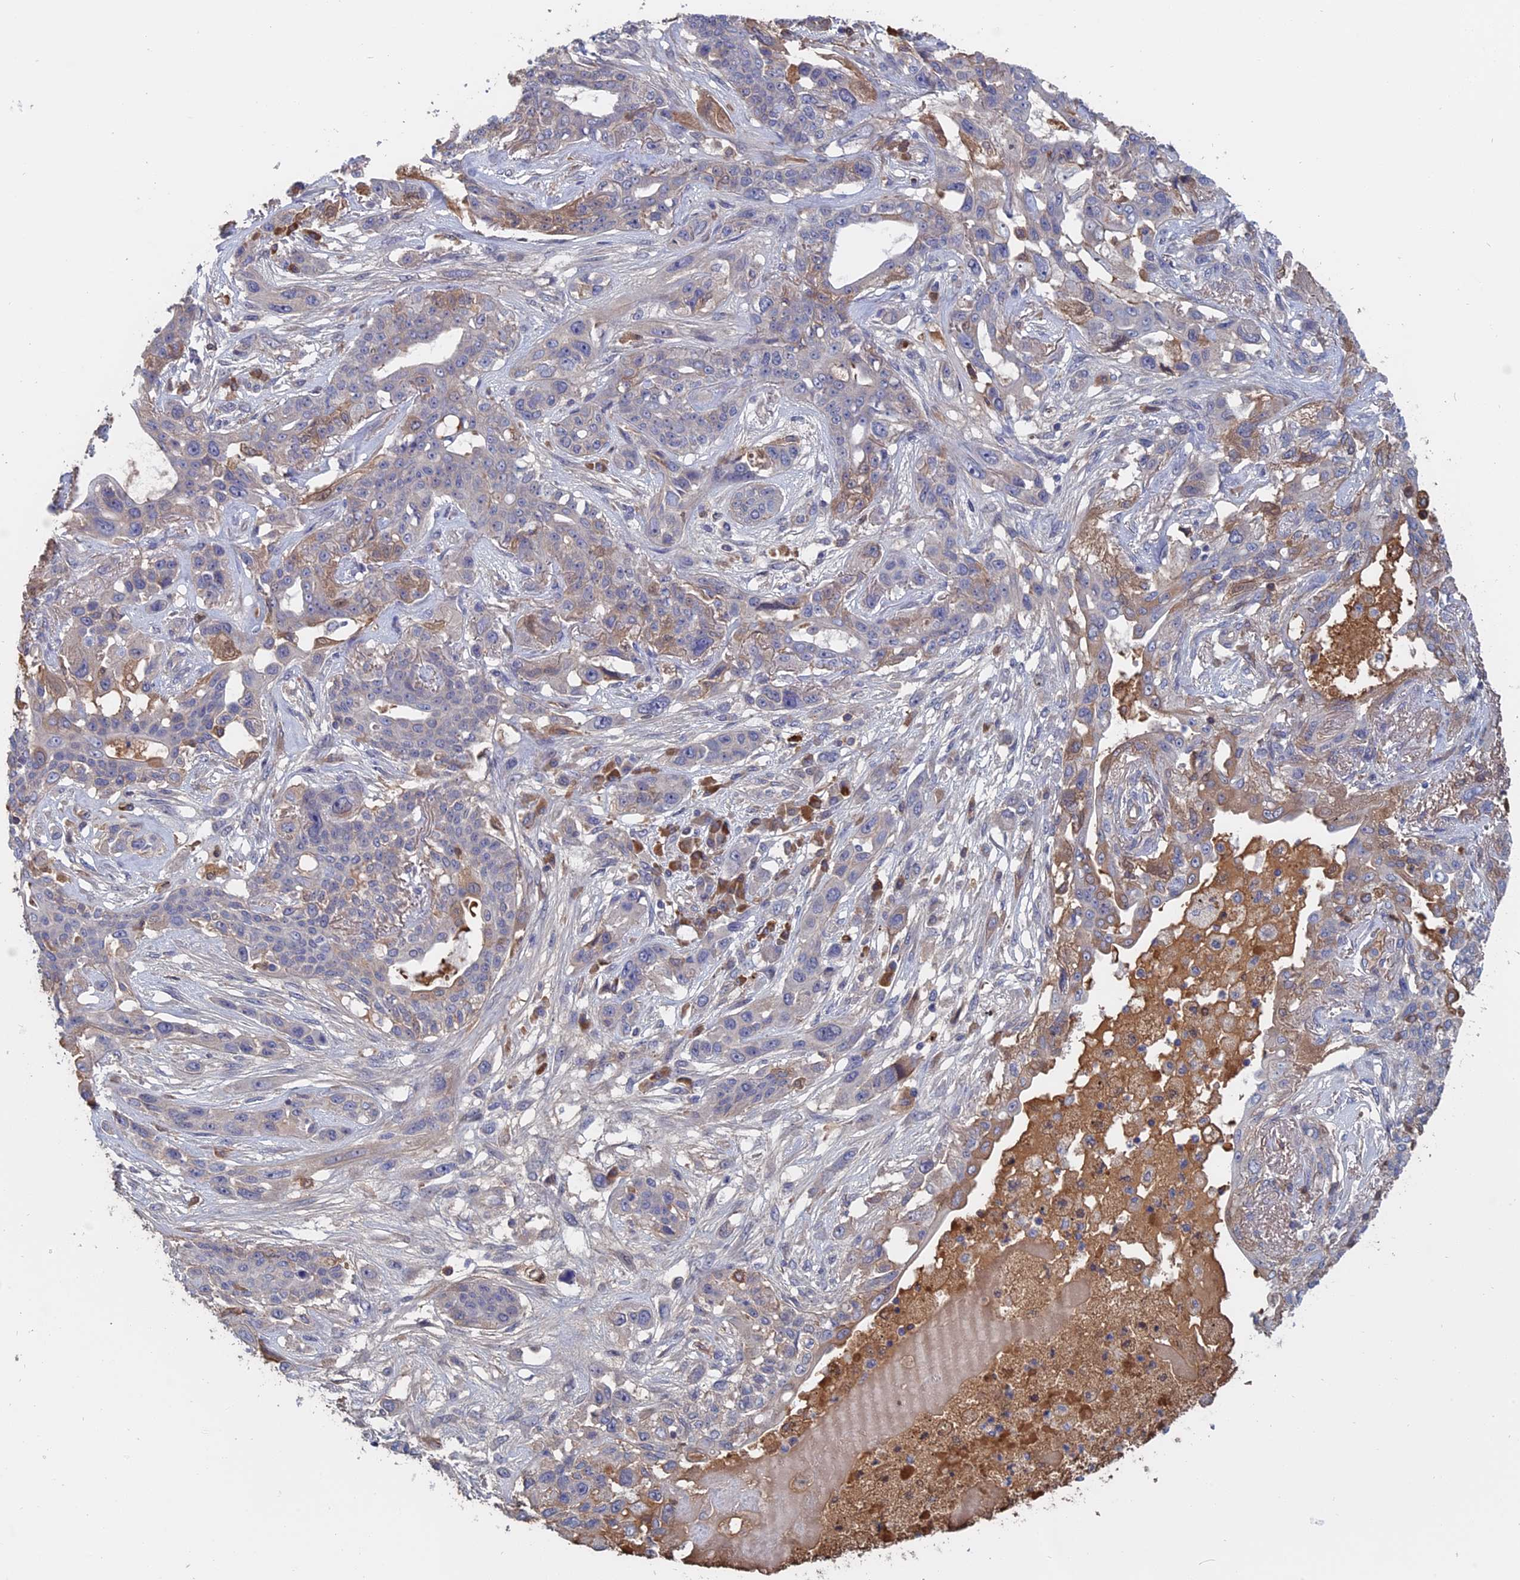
{"staining": {"intensity": "weak", "quantity": "<25%", "location": "cytoplasmic/membranous"}, "tissue": "lung cancer", "cell_type": "Tumor cells", "image_type": "cancer", "snomed": [{"axis": "morphology", "description": "Squamous cell carcinoma, NOS"}, {"axis": "topography", "description": "Lung"}], "caption": "Tumor cells show no significant protein expression in squamous cell carcinoma (lung).", "gene": "SLC33A1", "patient": {"sex": "female", "age": 70}}